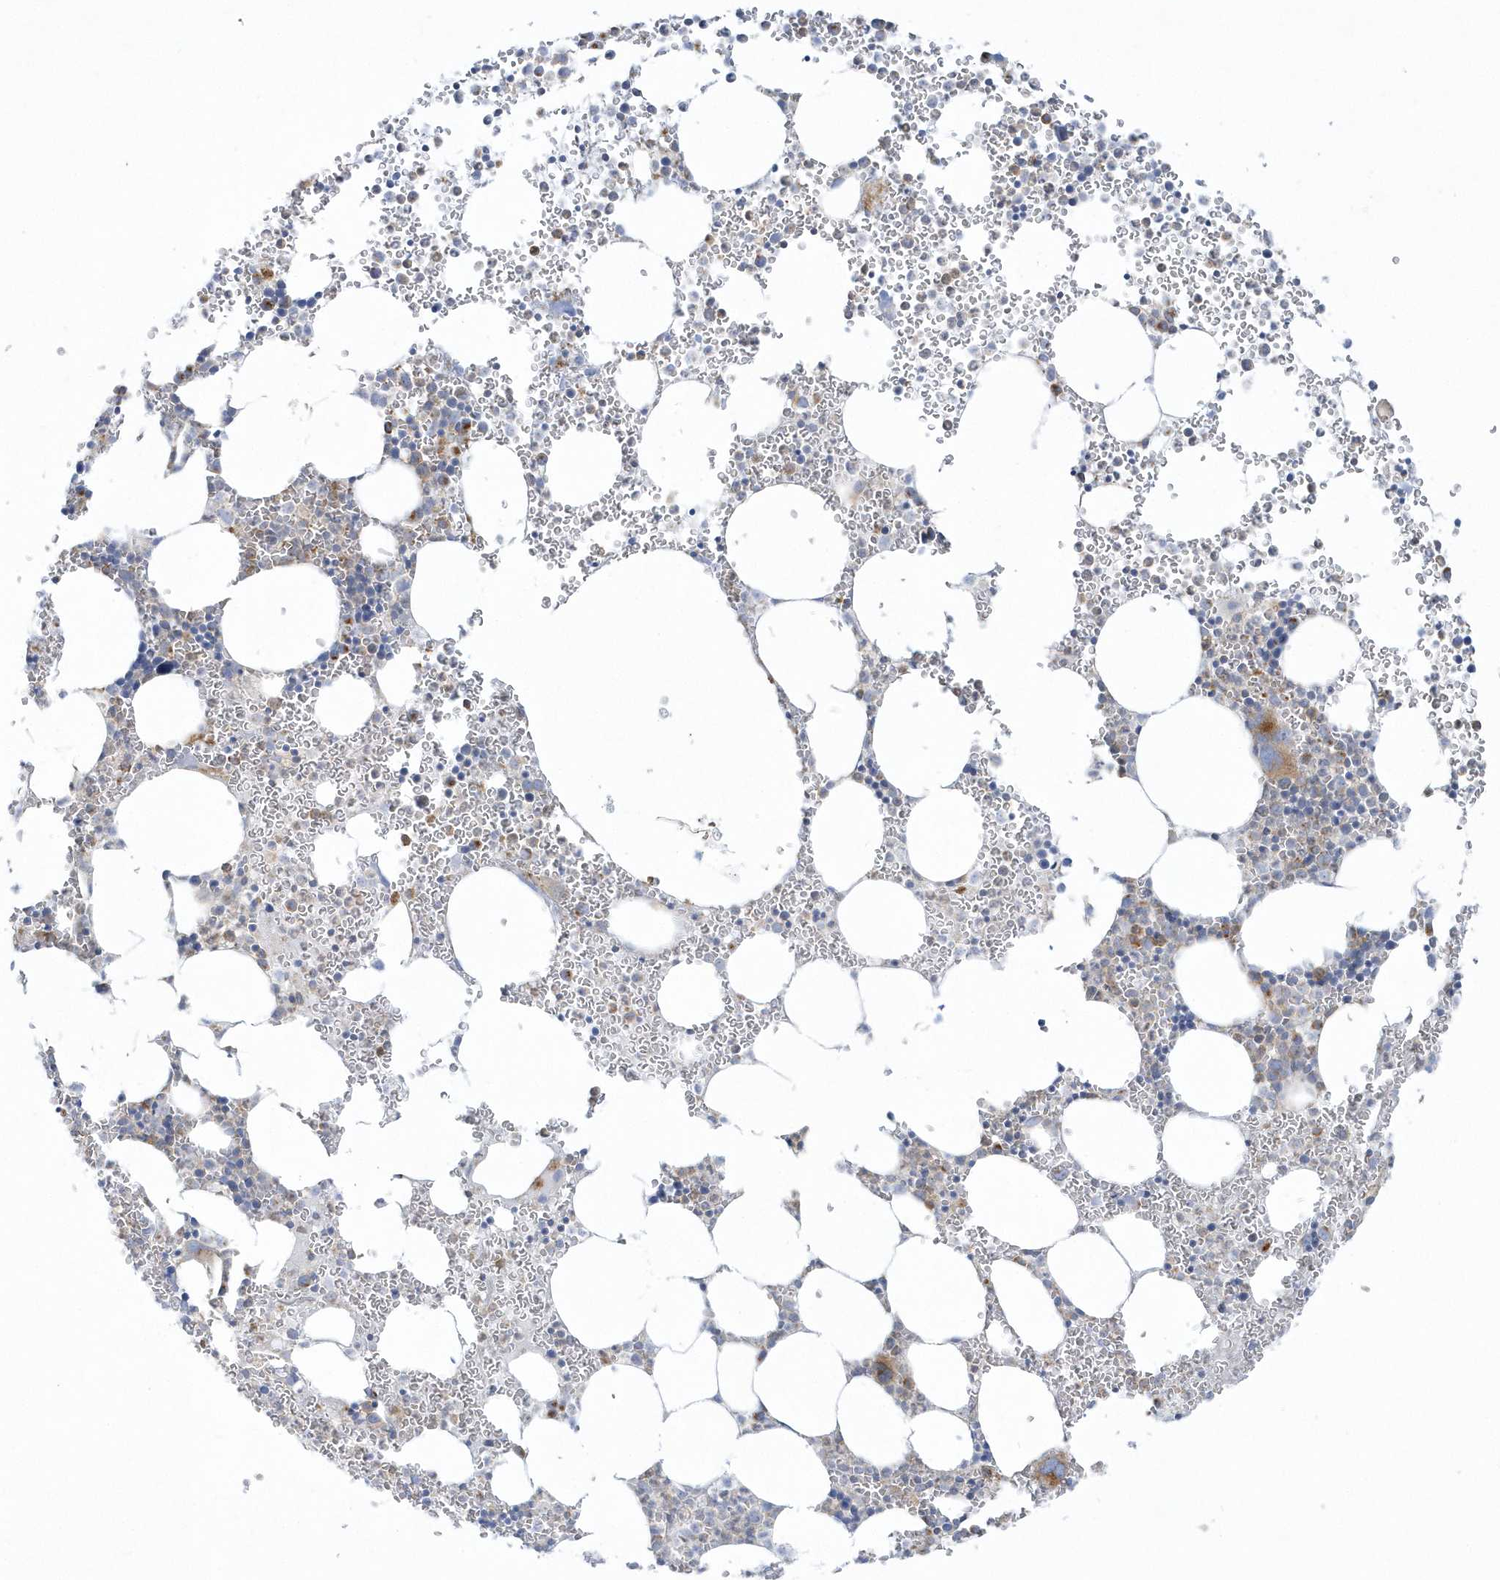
{"staining": {"intensity": "moderate", "quantity": "<25%", "location": "cytoplasmic/membranous"}, "tissue": "bone marrow", "cell_type": "Hematopoietic cells", "image_type": "normal", "snomed": [{"axis": "morphology", "description": "Normal tissue, NOS"}, {"axis": "topography", "description": "Bone marrow"}], "caption": "High-magnification brightfield microscopy of unremarkable bone marrow stained with DAB (3,3'-diaminobenzidine) (brown) and counterstained with hematoxylin (blue). hematopoietic cells exhibit moderate cytoplasmic/membranous expression is present in about<25% of cells. Immunohistochemistry stains the protein in brown and the nuclei are stained blue.", "gene": "DNAJC18", "patient": {"sex": "female", "age": 78}}